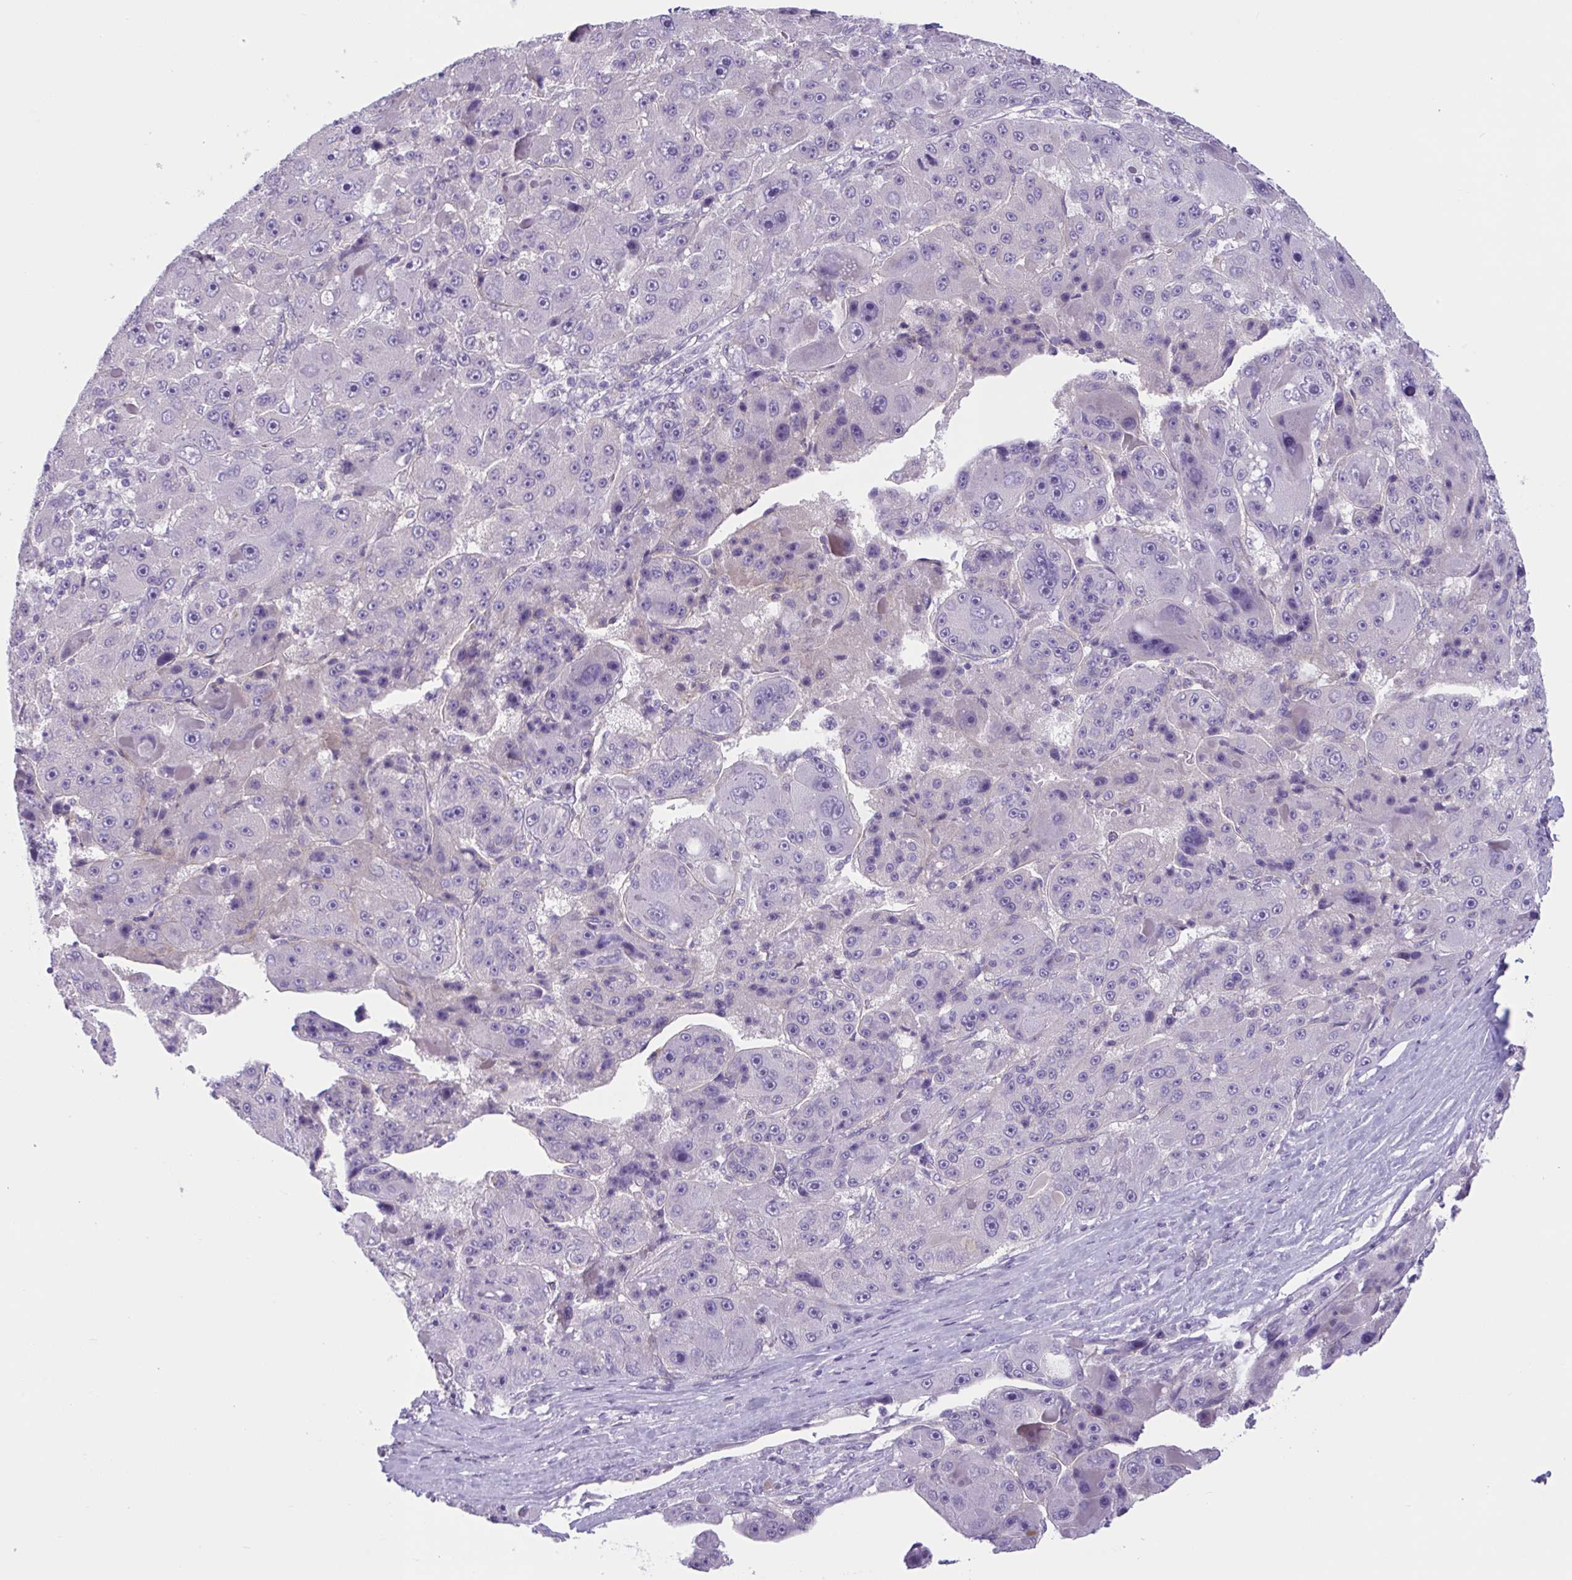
{"staining": {"intensity": "negative", "quantity": "none", "location": "none"}, "tissue": "liver cancer", "cell_type": "Tumor cells", "image_type": "cancer", "snomed": [{"axis": "morphology", "description": "Carcinoma, Hepatocellular, NOS"}, {"axis": "topography", "description": "Liver"}], "caption": "Image shows no protein positivity in tumor cells of liver cancer (hepatocellular carcinoma) tissue.", "gene": "TTC7B", "patient": {"sex": "male", "age": 76}}